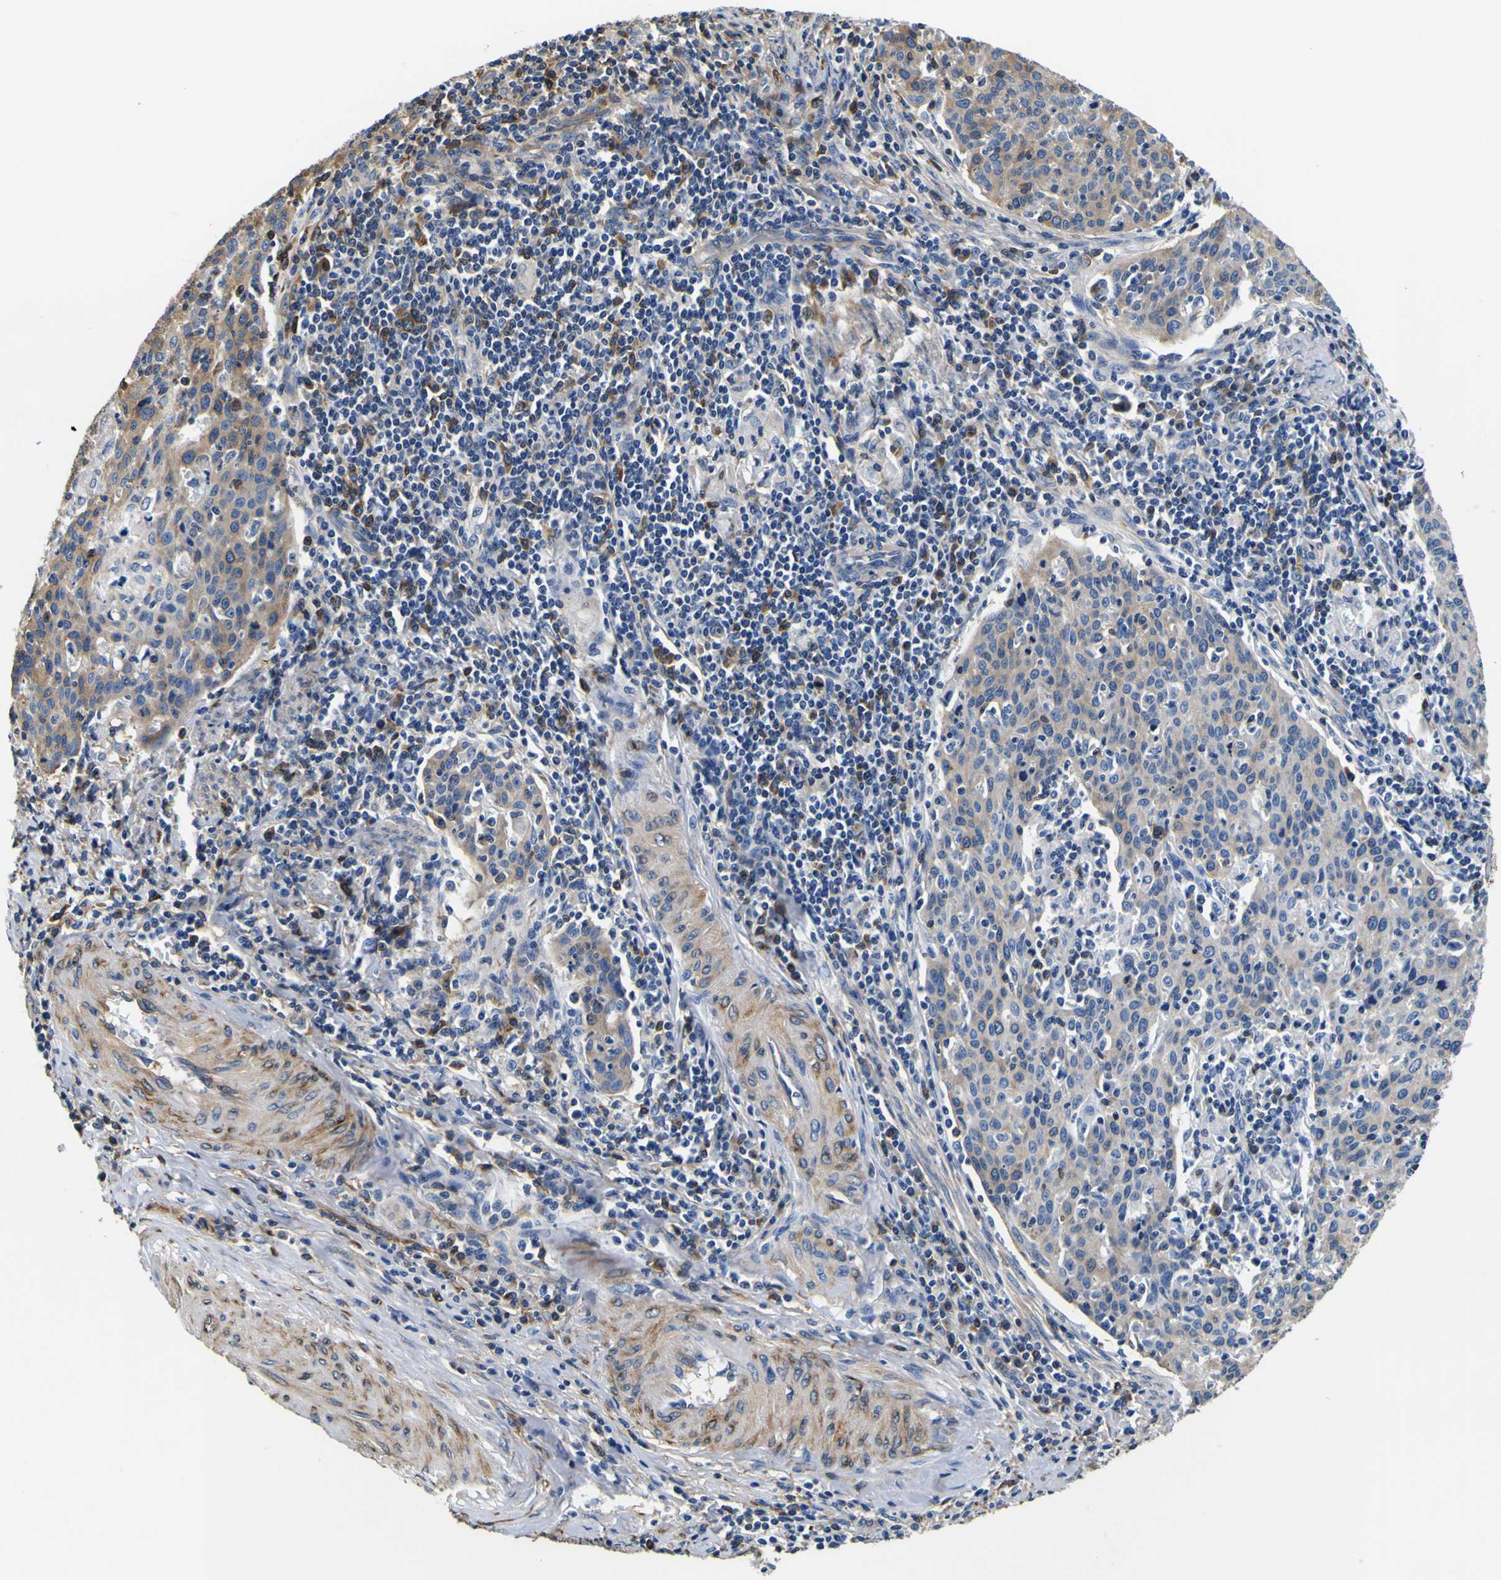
{"staining": {"intensity": "weak", "quantity": ">75%", "location": "cytoplasmic/membranous"}, "tissue": "cervical cancer", "cell_type": "Tumor cells", "image_type": "cancer", "snomed": [{"axis": "morphology", "description": "Squamous cell carcinoma, NOS"}, {"axis": "topography", "description": "Cervix"}], "caption": "High-magnification brightfield microscopy of cervical cancer (squamous cell carcinoma) stained with DAB (brown) and counterstained with hematoxylin (blue). tumor cells exhibit weak cytoplasmic/membranous positivity is seen in approximately>75% of cells.", "gene": "TUBA1B", "patient": {"sex": "female", "age": 38}}